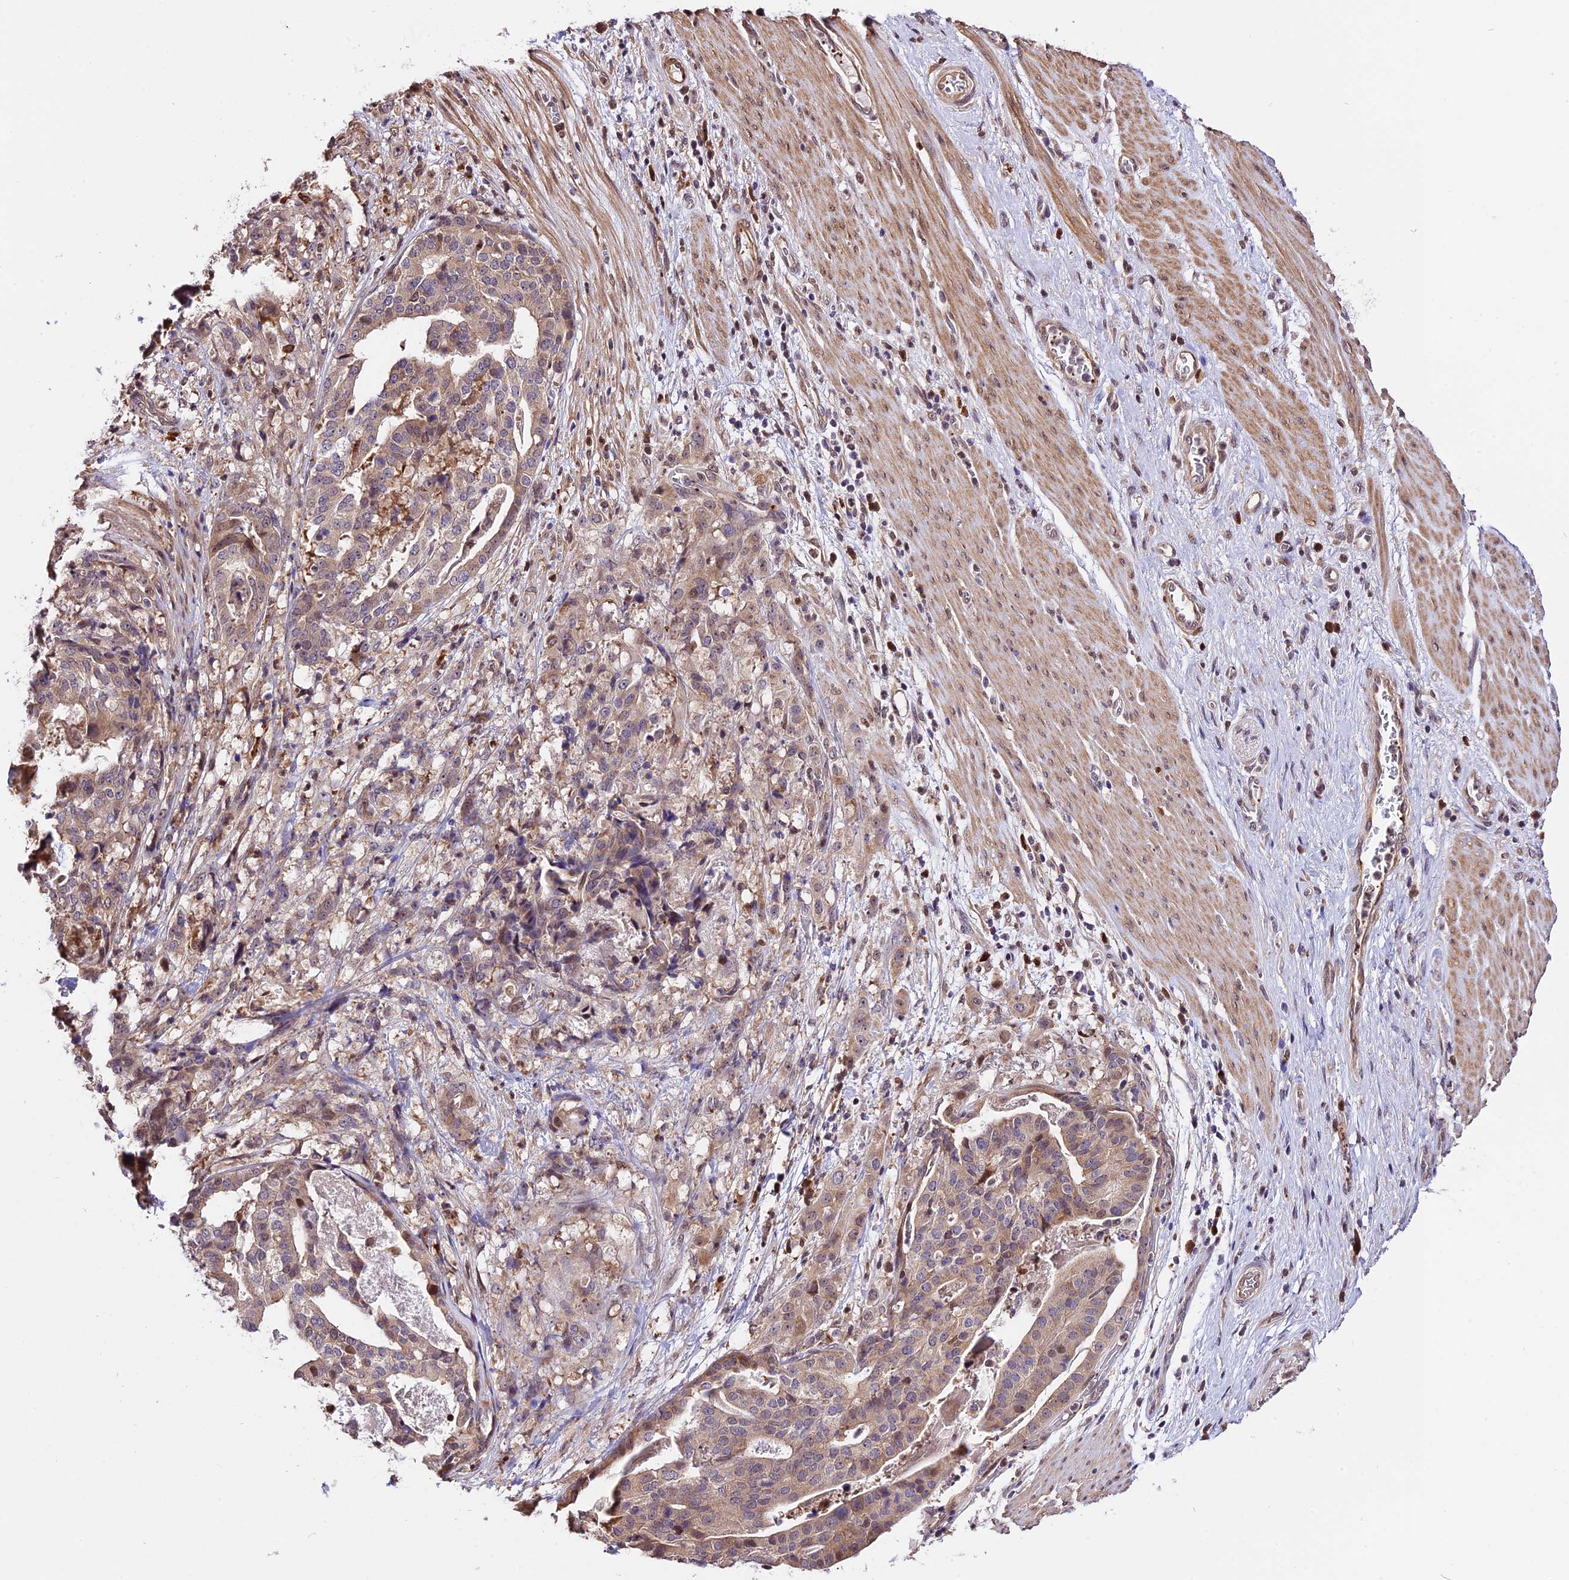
{"staining": {"intensity": "moderate", "quantity": "<25%", "location": "nuclear"}, "tissue": "stomach cancer", "cell_type": "Tumor cells", "image_type": "cancer", "snomed": [{"axis": "morphology", "description": "Adenocarcinoma, NOS"}, {"axis": "topography", "description": "Stomach"}], "caption": "Adenocarcinoma (stomach) stained for a protein (brown) exhibits moderate nuclear positive staining in about <25% of tumor cells.", "gene": "HERPUD1", "patient": {"sex": "male", "age": 48}}